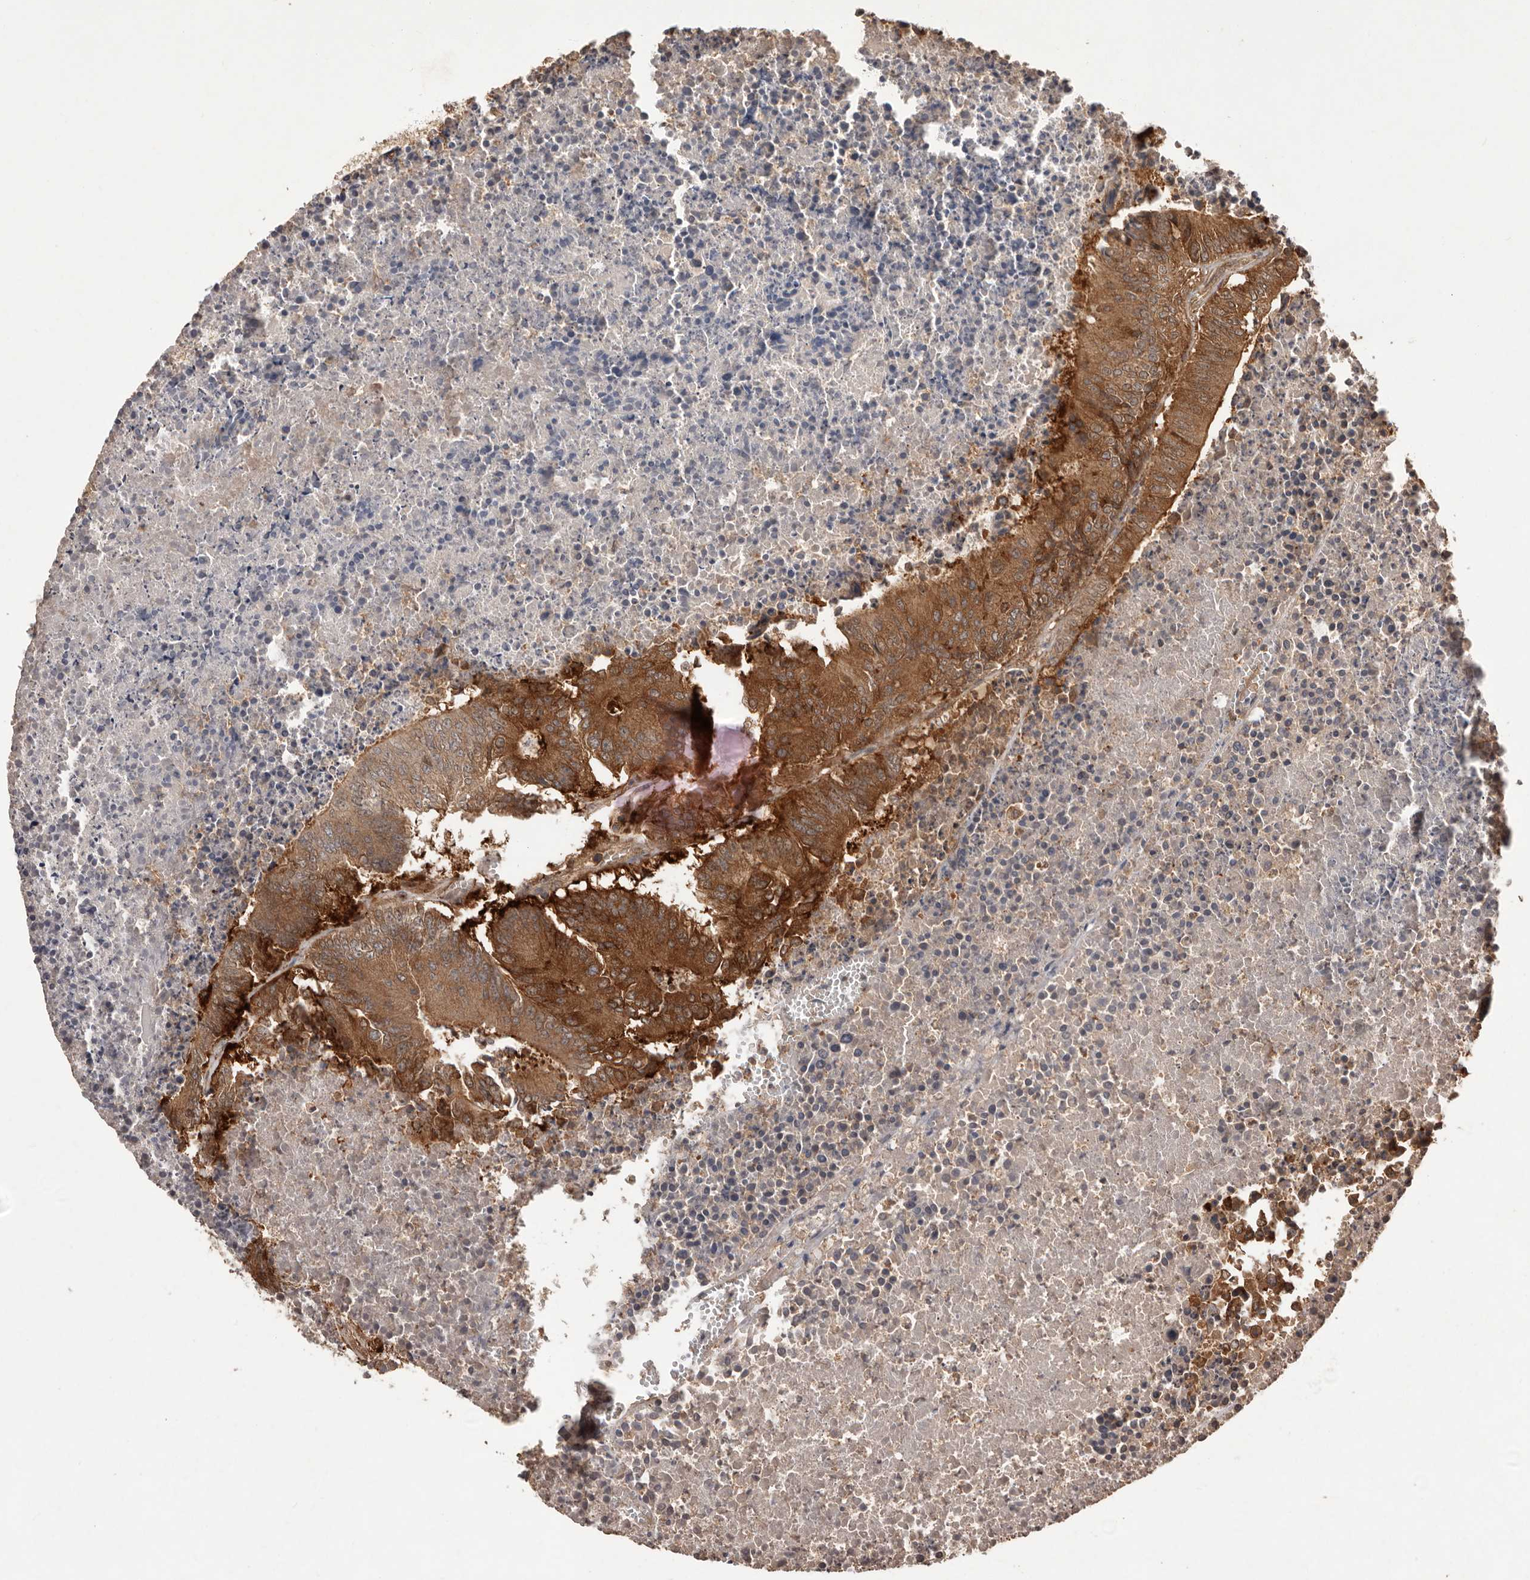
{"staining": {"intensity": "strong", "quantity": ">75%", "location": "cytoplasmic/membranous"}, "tissue": "colorectal cancer", "cell_type": "Tumor cells", "image_type": "cancer", "snomed": [{"axis": "morphology", "description": "Adenocarcinoma, NOS"}, {"axis": "topography", "description": "Colon"}], "caption": "Protein expression analysis of adenocarcinoma (colorectal) shows strong cytoplasmic/membranous expression in approximately >75% of tumor cells.", "gene": "SLC22A3", "patient": {"sex": "male", "age": 87}}